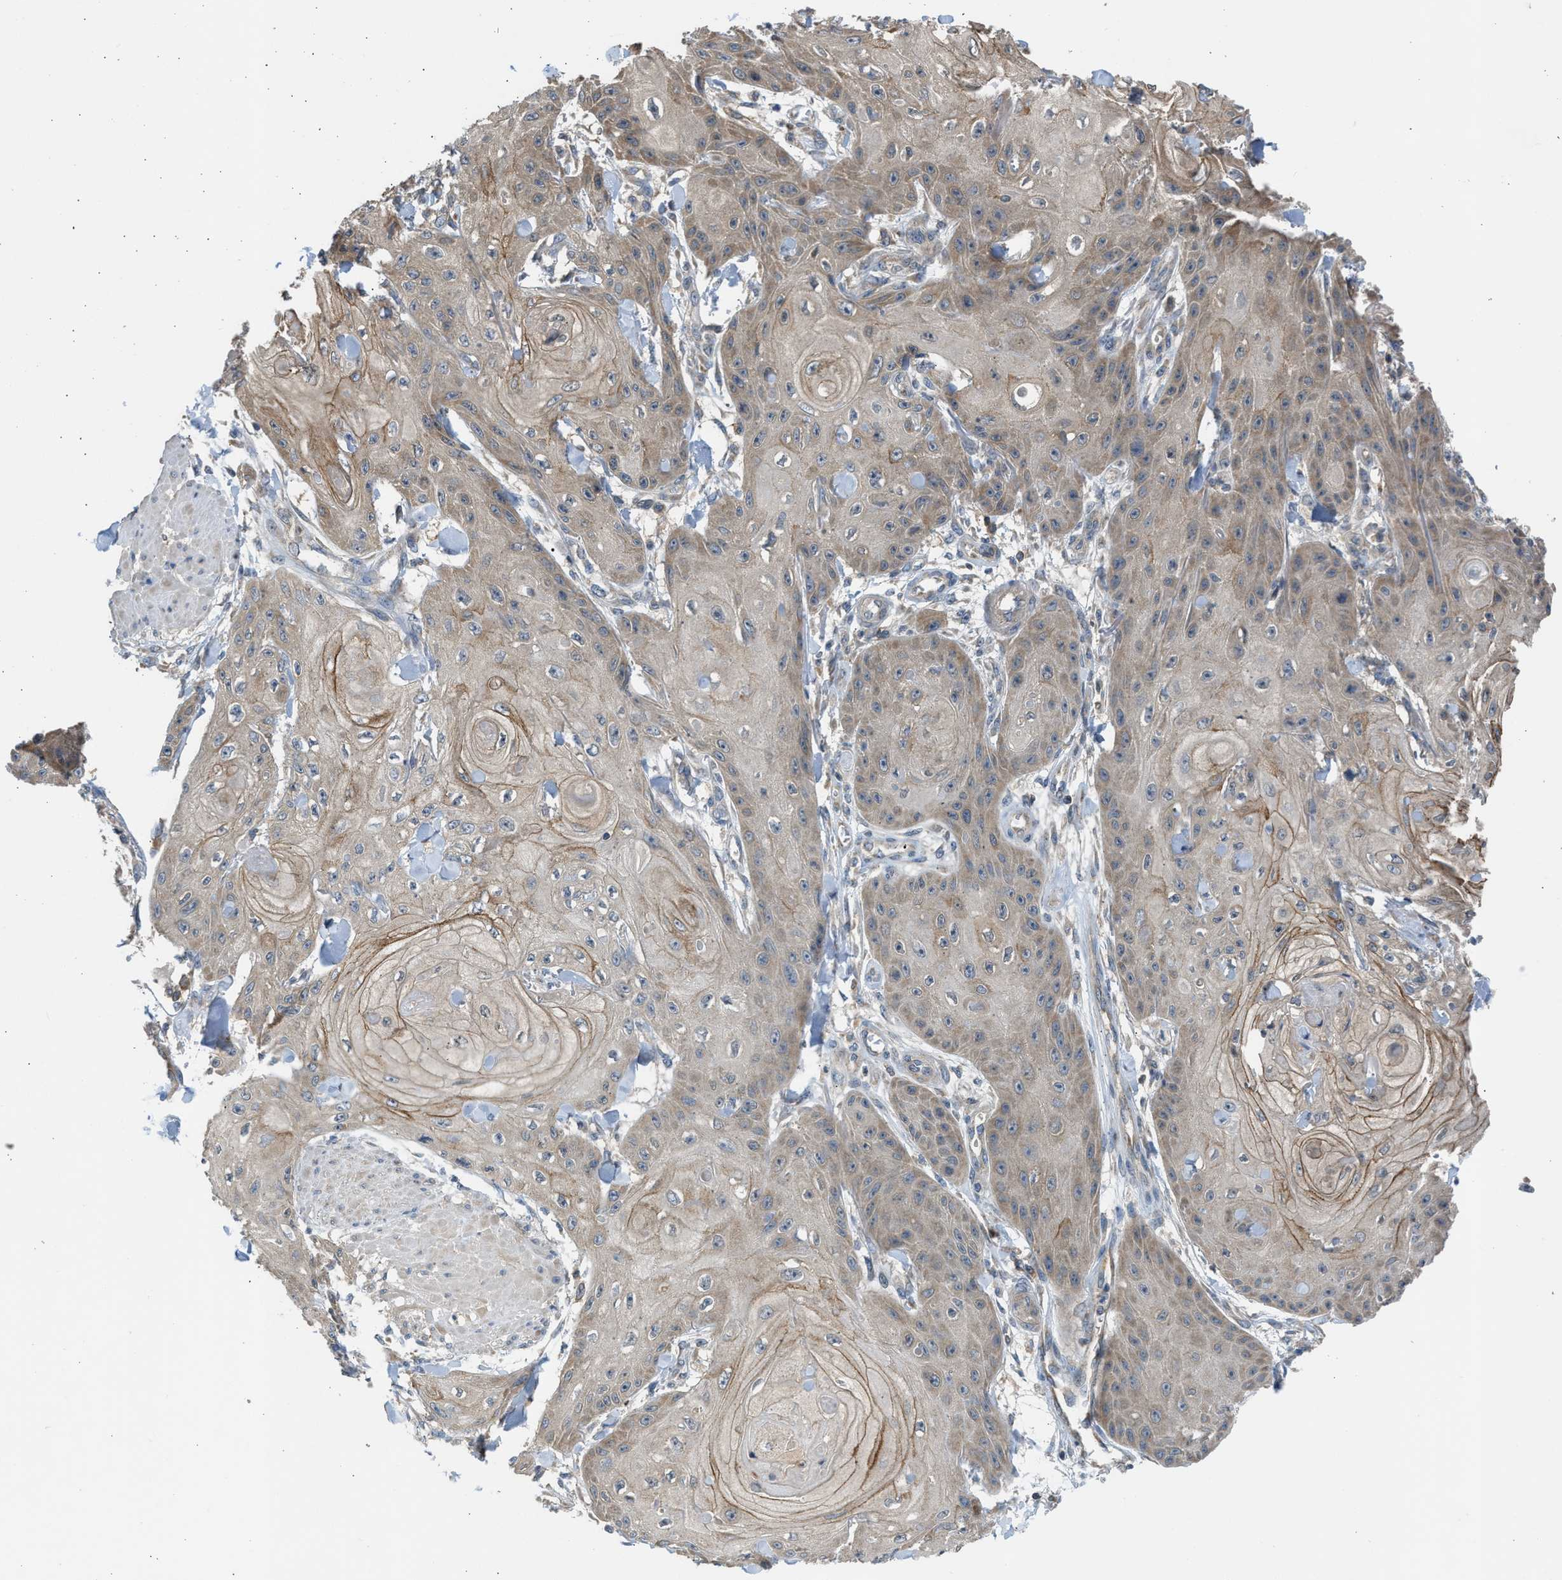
{"staining": {"intensity": "weak", "quantity": "25%-75%", "location": "cytoplasmic/membranous"}, "tissue": "skin cancer", "cell_type": "Tumor cells", "image_type": "cancer", "snomed": [{"axis": "morphology", "description": "Squamous cell carcinoma, NOS"}, {"axis": "topography", "description": "Skin"}], "caption": "Skin cancer (squamous cell carcinoma) tissue displays weak cytoplasmic/membranous positivity in approximately 25%-75% of tumor cells, visualized by immunohistochemistry.", "gene": "CYP1A1", "patient": {"sex": "male", "age": 74}}